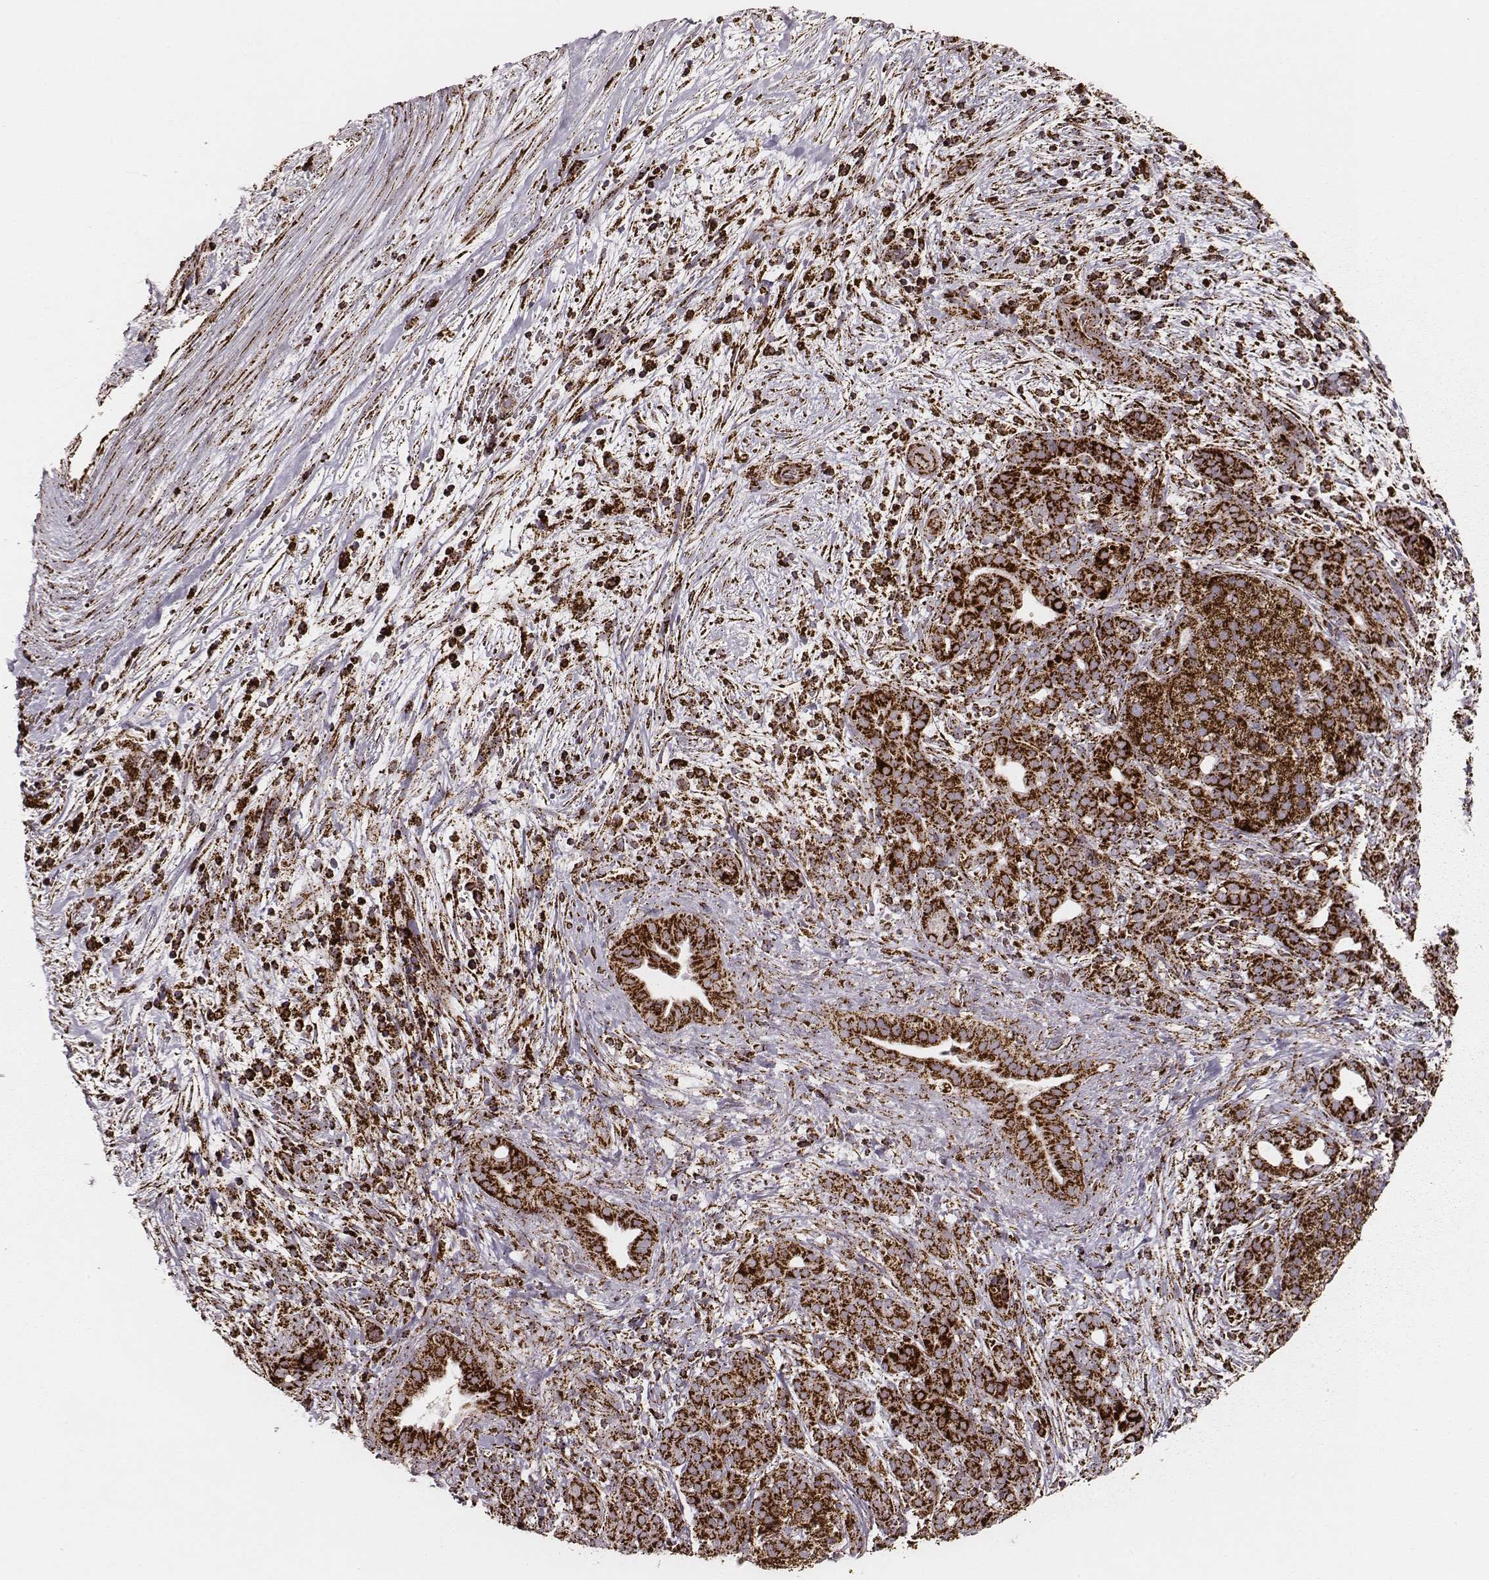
{"staining": {"intensity": "strong", "quantity": ">75%", "location": "cytoplasmic/membranous"}, "tissue": "pancreatic cancer", "cell_type": "Tumor cells", "image_type": "cancer", "snomed": [{"axis": "morphology", "description": "Adenocarcinoma, NOS"}, {"axis": "topography", "description": "Pancreas"}], "caption": "Protein staining of adenocarcinoma (pancreatic) tissue displays strong cytoplasmic/membranous expression in about >75% of tumor cells.", "gene": "TUFM", "patient": {"sex": "male", "age": 44}}